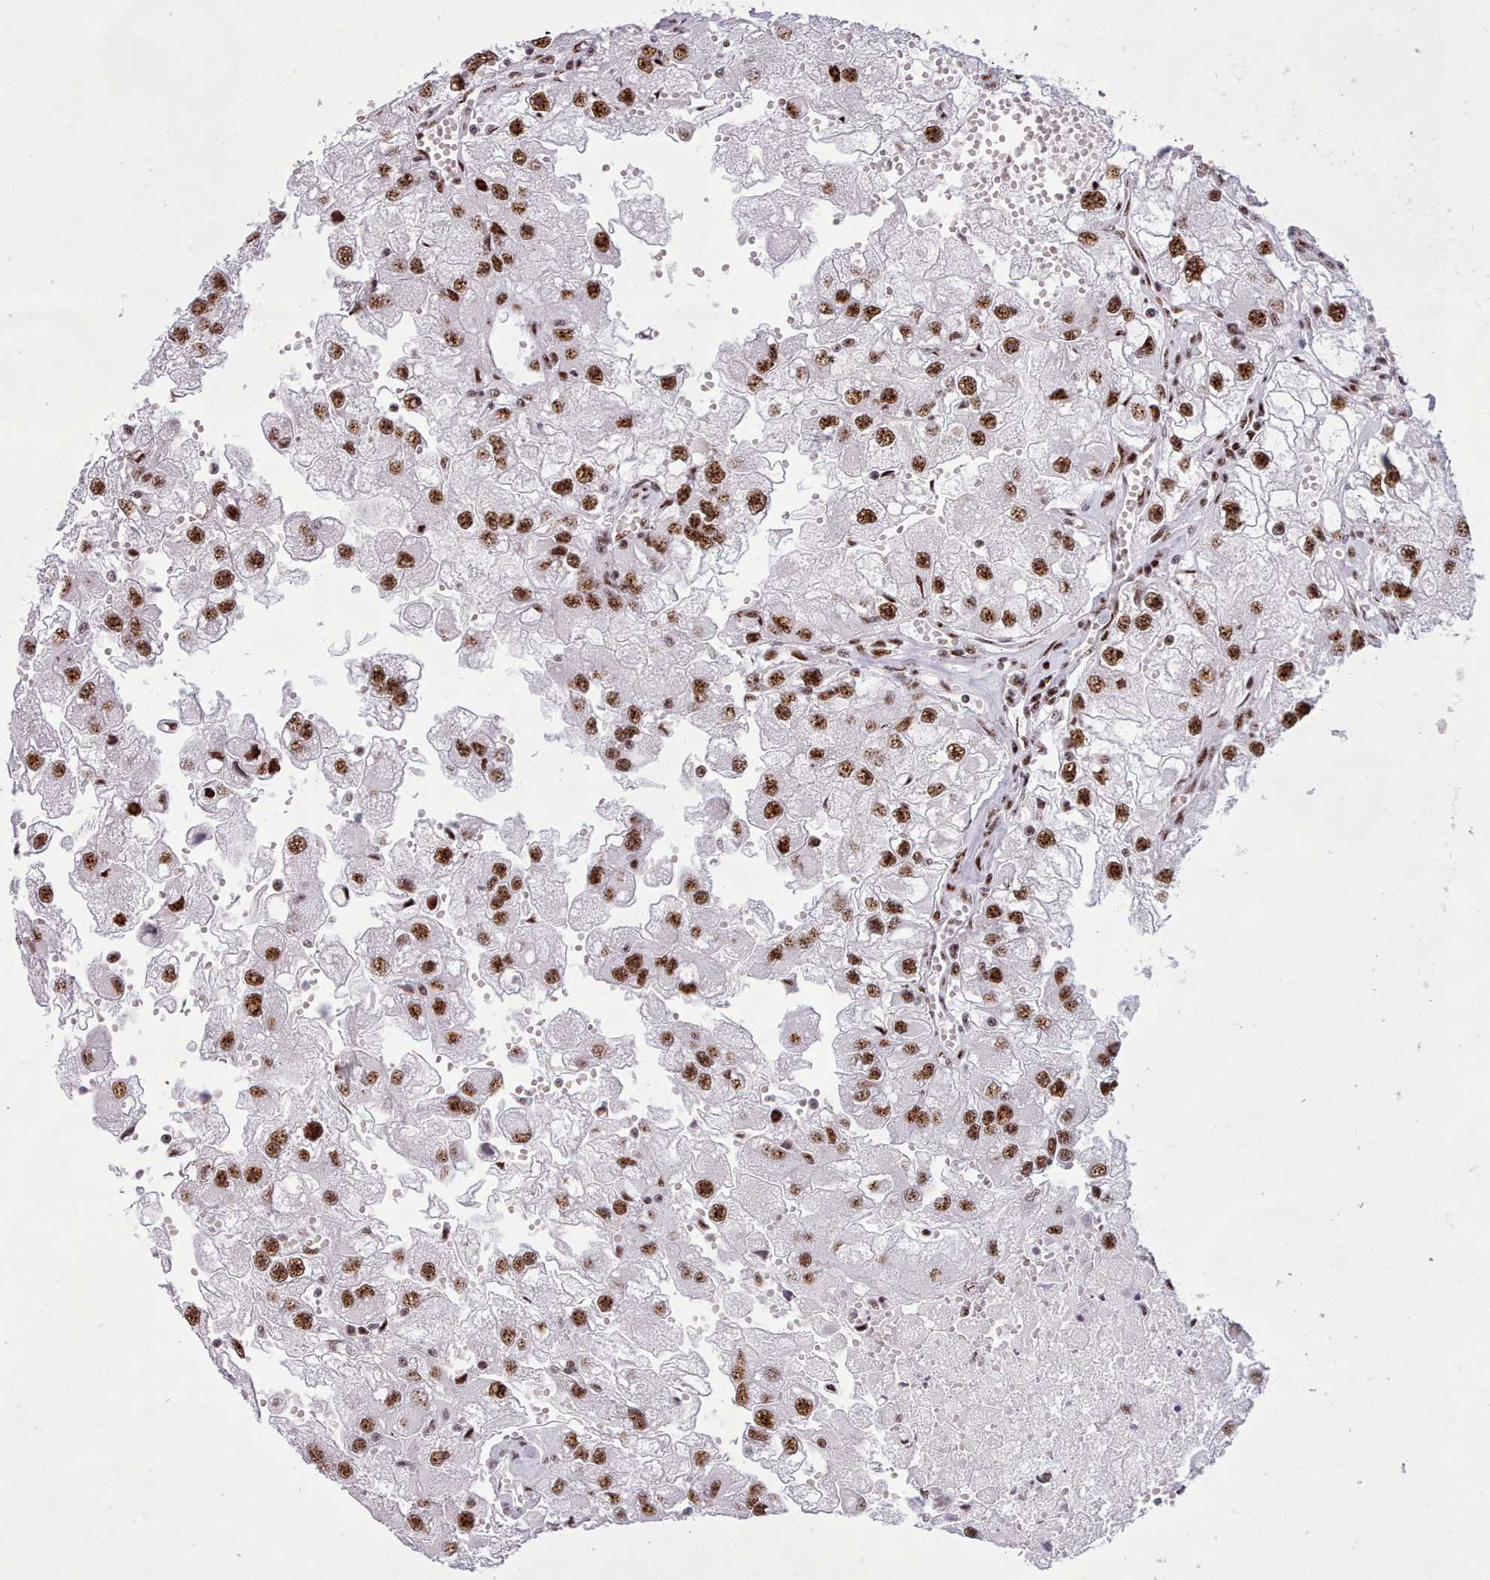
{"staining": {"intensity": "strong", "quantity": ">75%", "location": "nuclear"}, "tissue": "renal cancer", "cell_type": "Tumor cells", "image_type": "cancer", "snomed": [{"axis": "morphology", "description": "Adenocarcinoma, NOS"}, {"axis": "topography", "description": "Kidney"}], "caption": "Adenocarcinoma (renal) stained for a protein (brown) shows strong nuclear positive staining in about >75% of tumor cells.", "gene": "TMEM35B", "patient": {"sex": "male", "age": 63}}